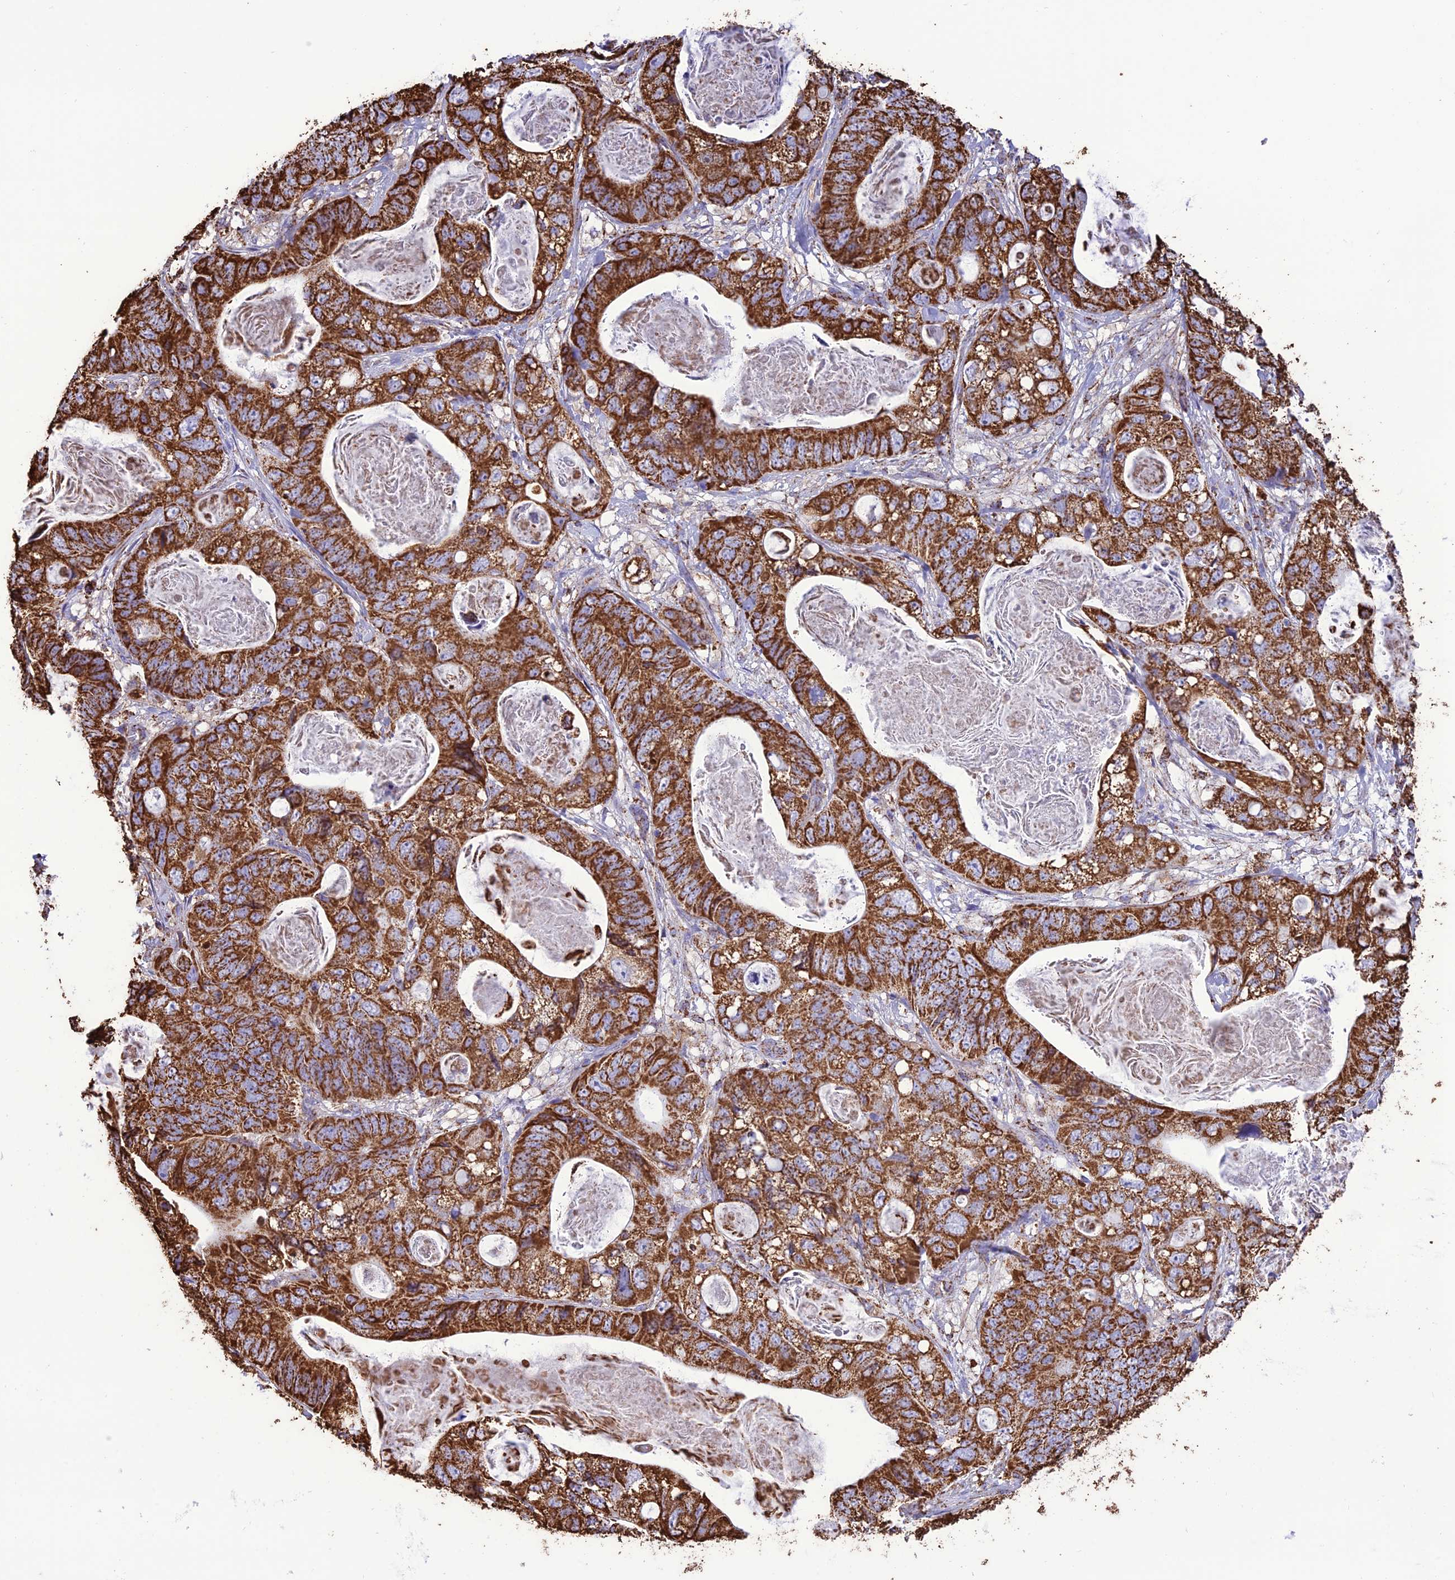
{"staining": {"intensity": "strong", "quantity": ">75%", "location": "cytoplasmic/membranous"}, "tissue": "stomach cancer", "cell_type": "Tumor cells", "image_type": "cancer", "snomed": [{"axis": "morphology", "description": "Normal tissue, NOS"}, {"axis": "morphology", "description": "Adenocarcinoma, NOS"}, {"axis": "topography", "description": "Stomach"}], "caption": "The immunohistochemical stain labels strong cytoplasmic/membranous staining in tumor cells of stomach cancer (adenocarcinoma) tissue.", "gene": "NDUFAF1", "patient": {"sex": "female", "age": 89}}